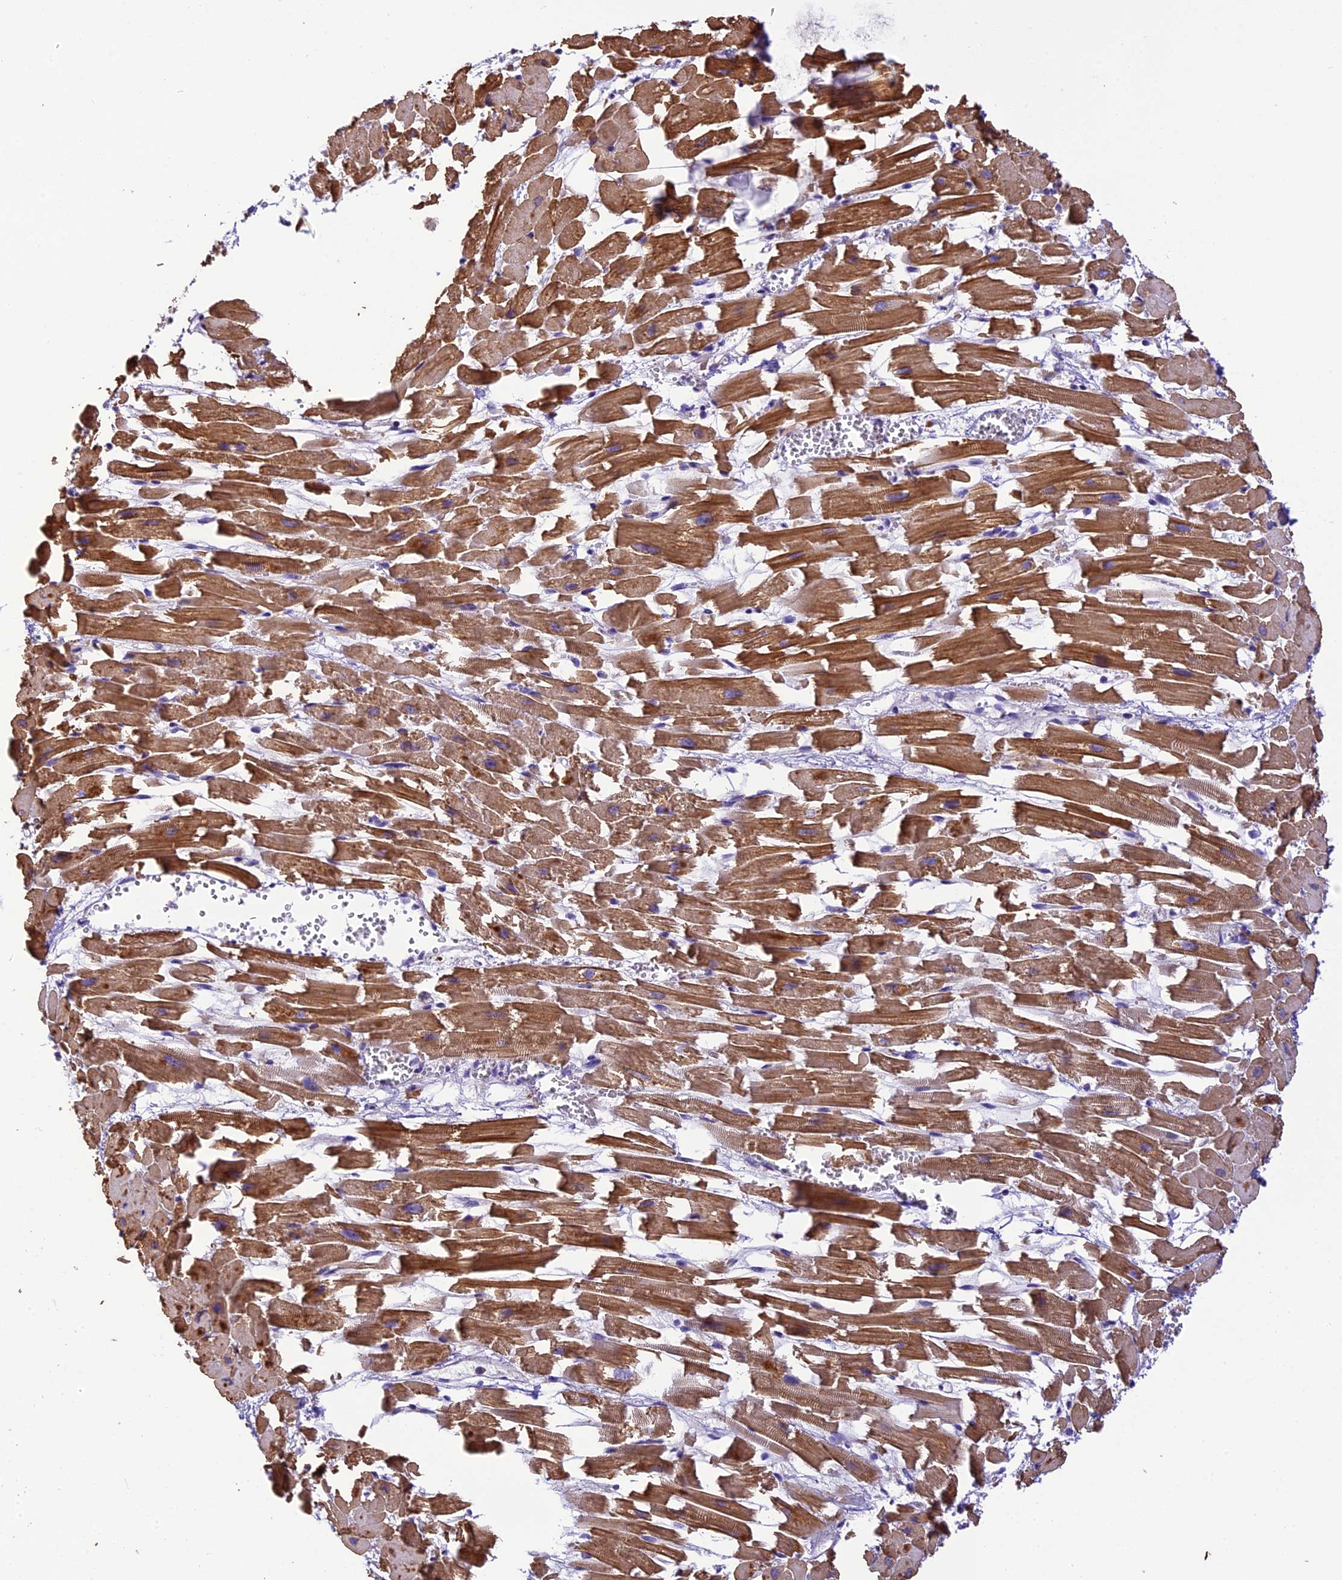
{"staining": {"intensity": "moderate", "quantity": ">75%", "location": "cytoplasmic/membranous"}, "tissue": "heart muscle", "cell_type": "Cardiomyocytes", "image_type": "normal", "snomed": [{"axis": "morphology", "description": "Normal tissue, NOS"}, {"axis": "topography", "description": "Heart"}], "caption": "Immunohistochemical staining of benign heart muscle reveals medium levels of moderate cytoplasmic/membranous positivity in about >75% of cardiomyocytes.", "gene": "DGKH", "patient": {"sex": "female", "age": 64}}